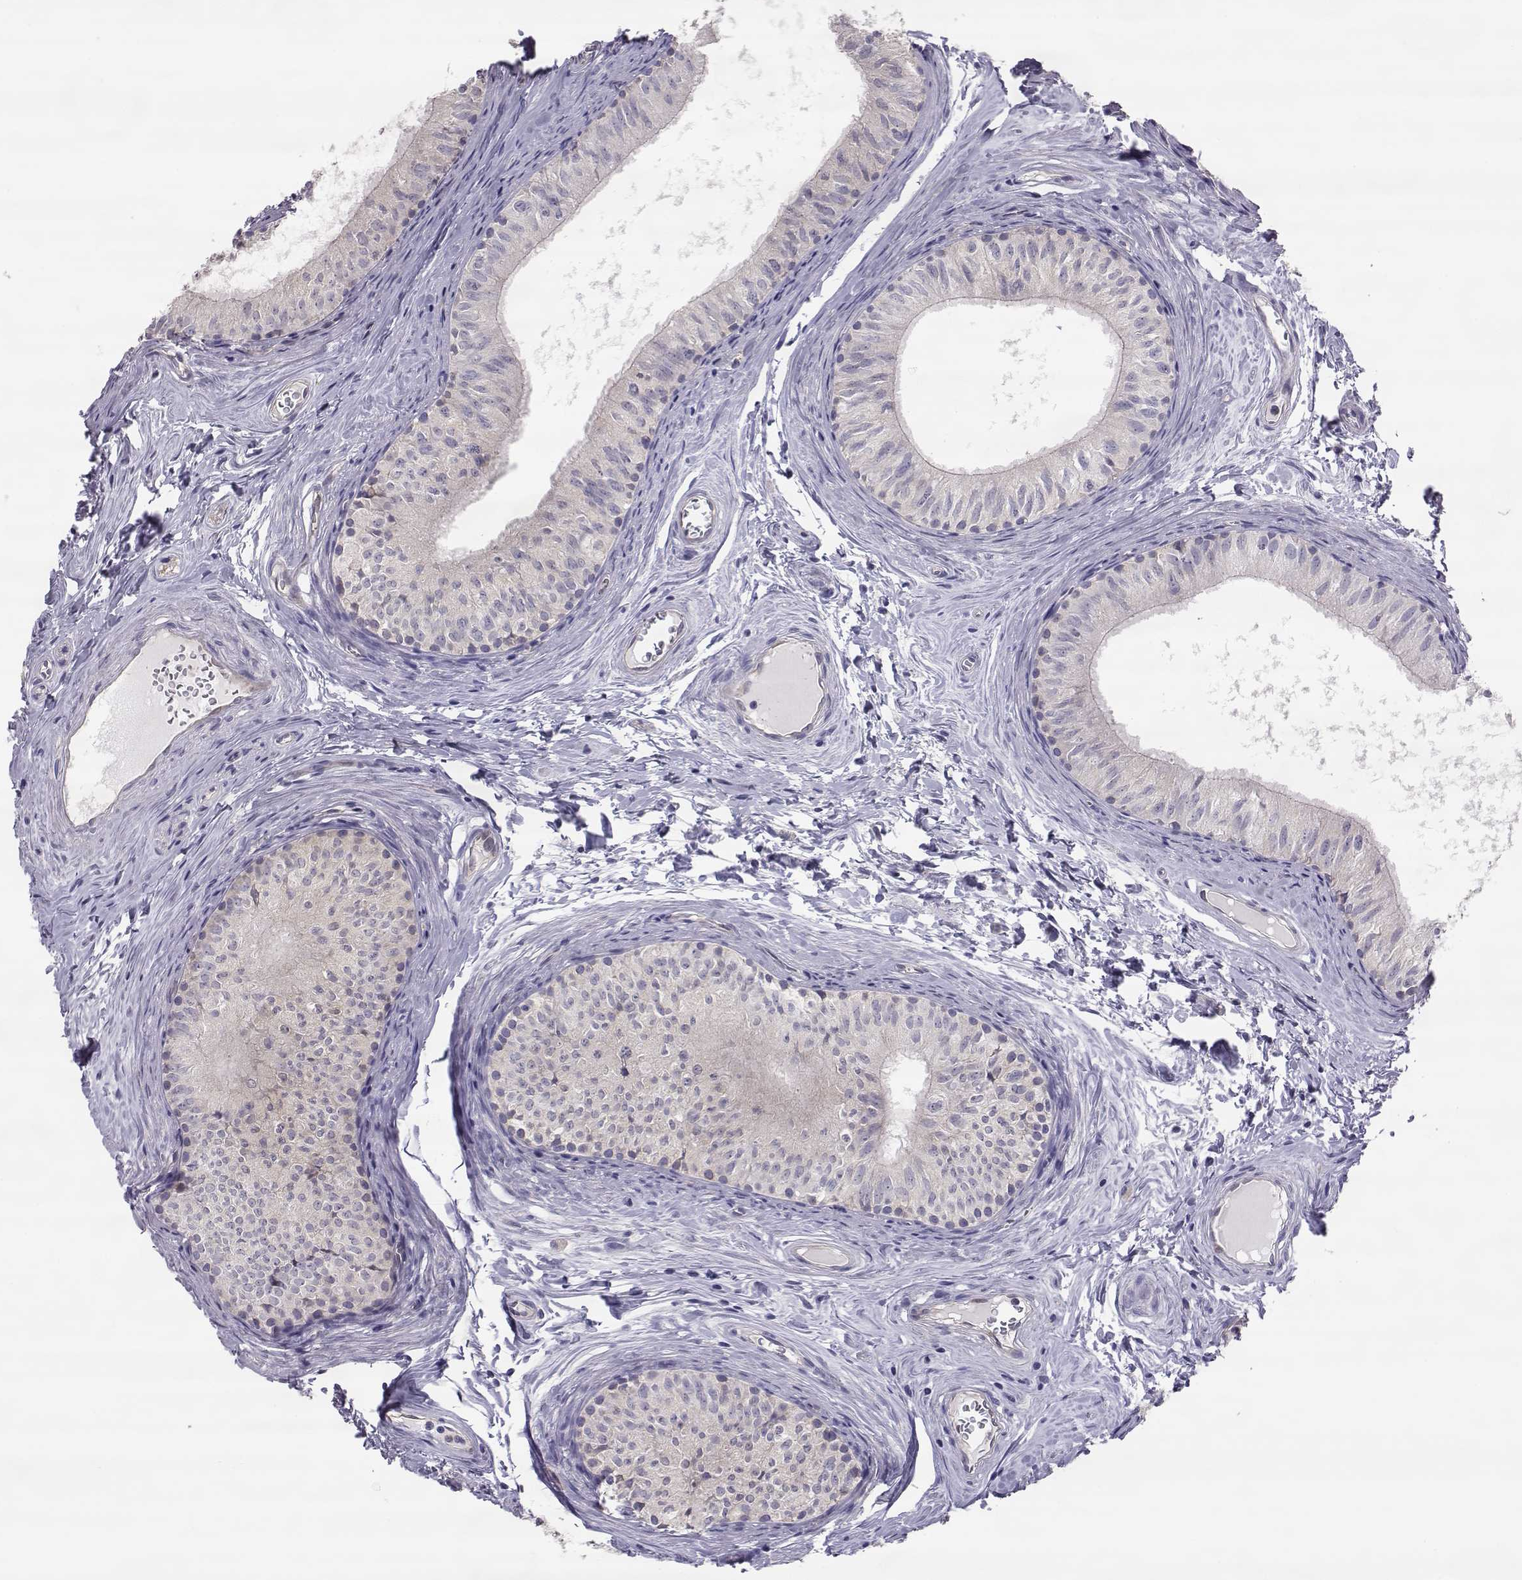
{"staining": {"intensity": "negative", "quantity": "none", "location": "none"}, "tissue": "epididymis", "cell_type": "Glandular cells", "image_type": "normal", "snomed": [{"axis": "morphology", "description": "Normal tissue, NOS"}, {"axis": "topography", "description": "Epididymis"}], "caption": "Human epididymis stained for a protein using immunohistochemistry displays no expression in glandular cells.", "gene": "NCAM2", "patient": {"sex": "male", "age": 52}}